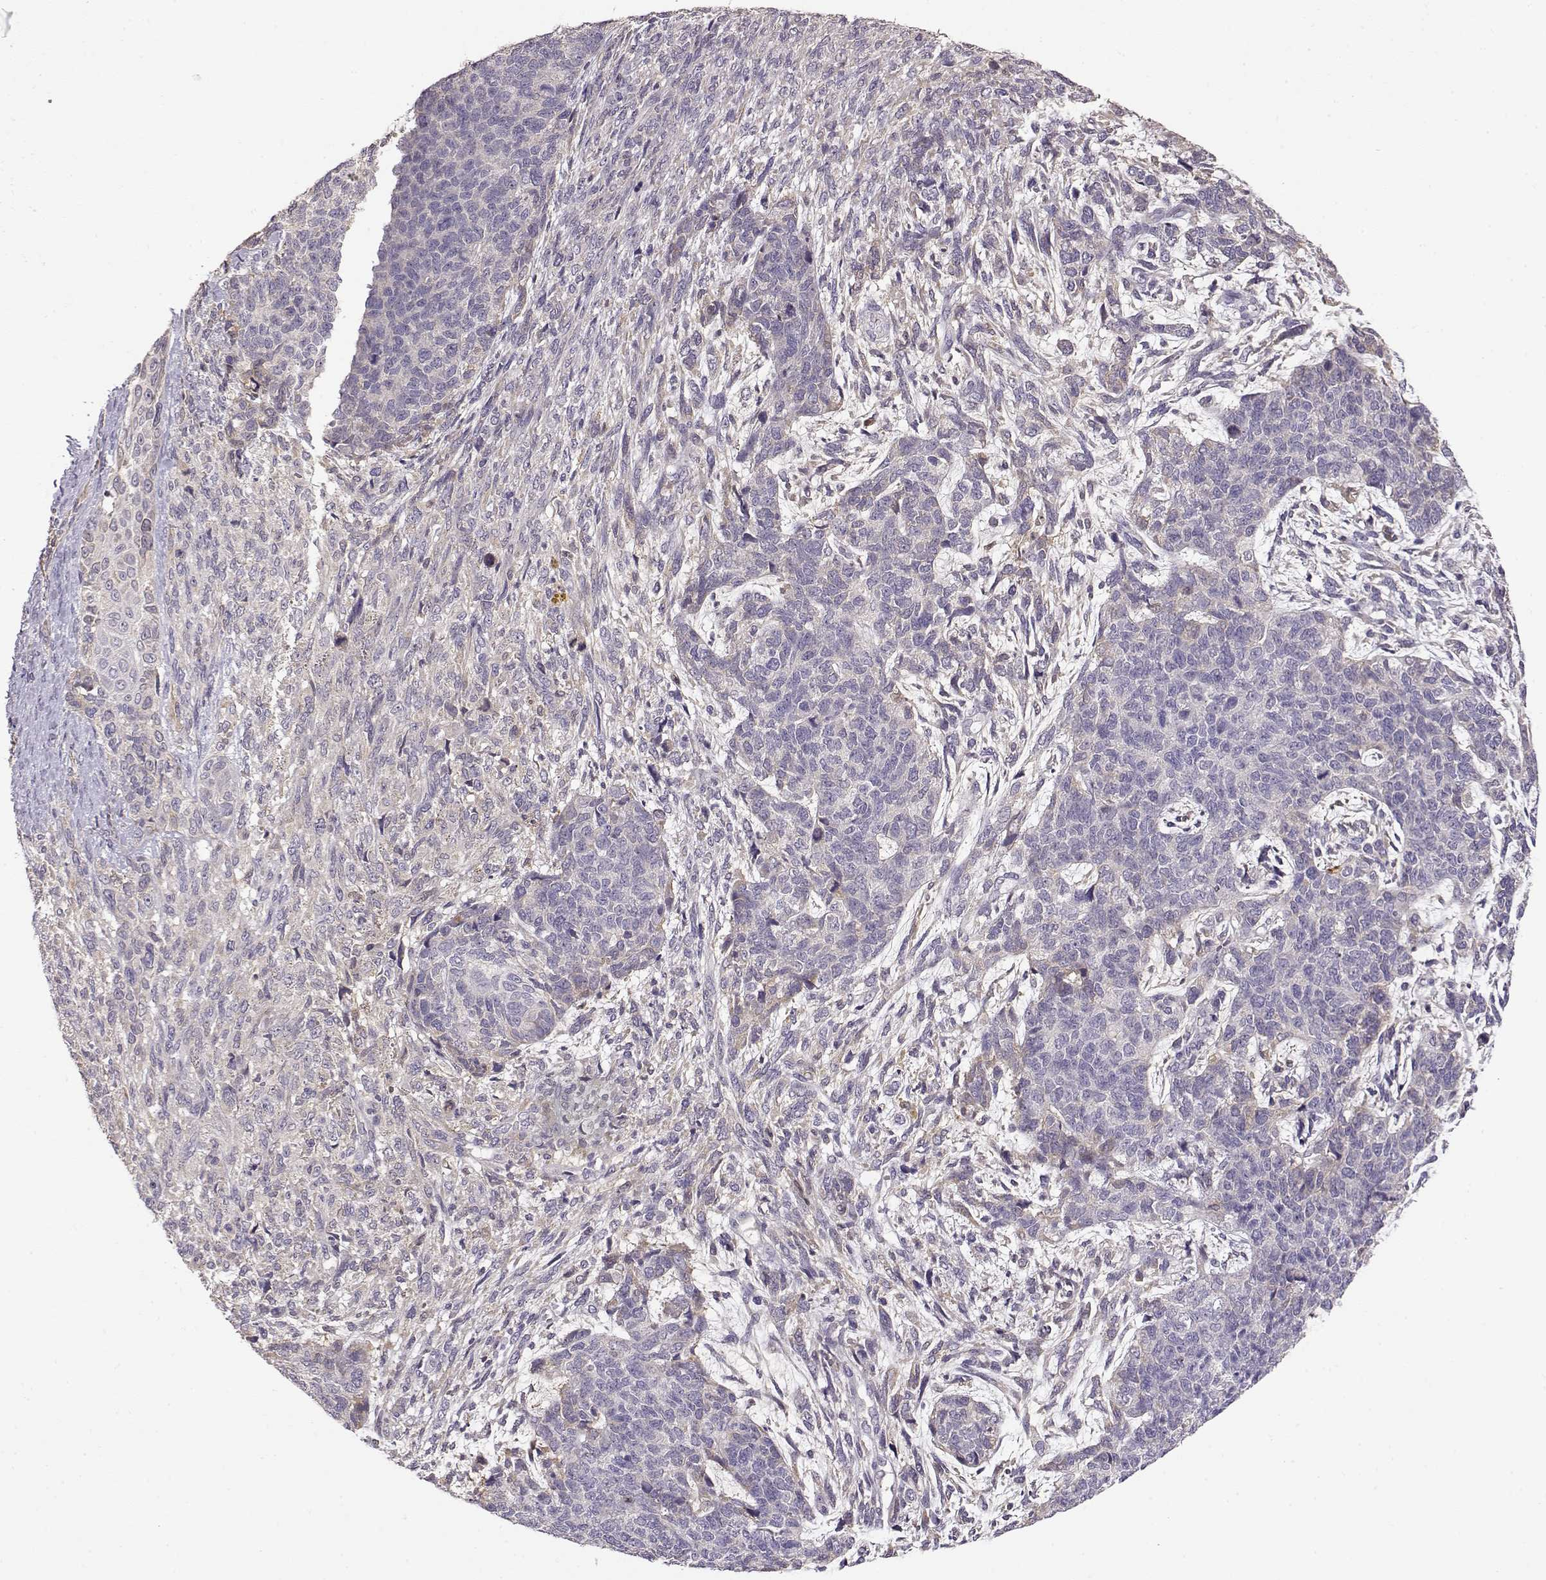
{"staining": {"intensity": "negative", "quantity": "none", "location": "none"}, "tissue": "cervical cancer", "cell_type": "Tumor cells", "image_type": "cancer", "snomed": [{"axis": "morphology", "description": "Squamous cell carcinoma, NOS"}, {"axis": "topography", "description": "Cervix"}], "caption": "This is an IHC photomicrograph of human cervical cancer (squamous cell carcinoma). There is no staining in tumor cells.", "gene": "TACR1", "patient": {"sex": "female", "age": 63}}